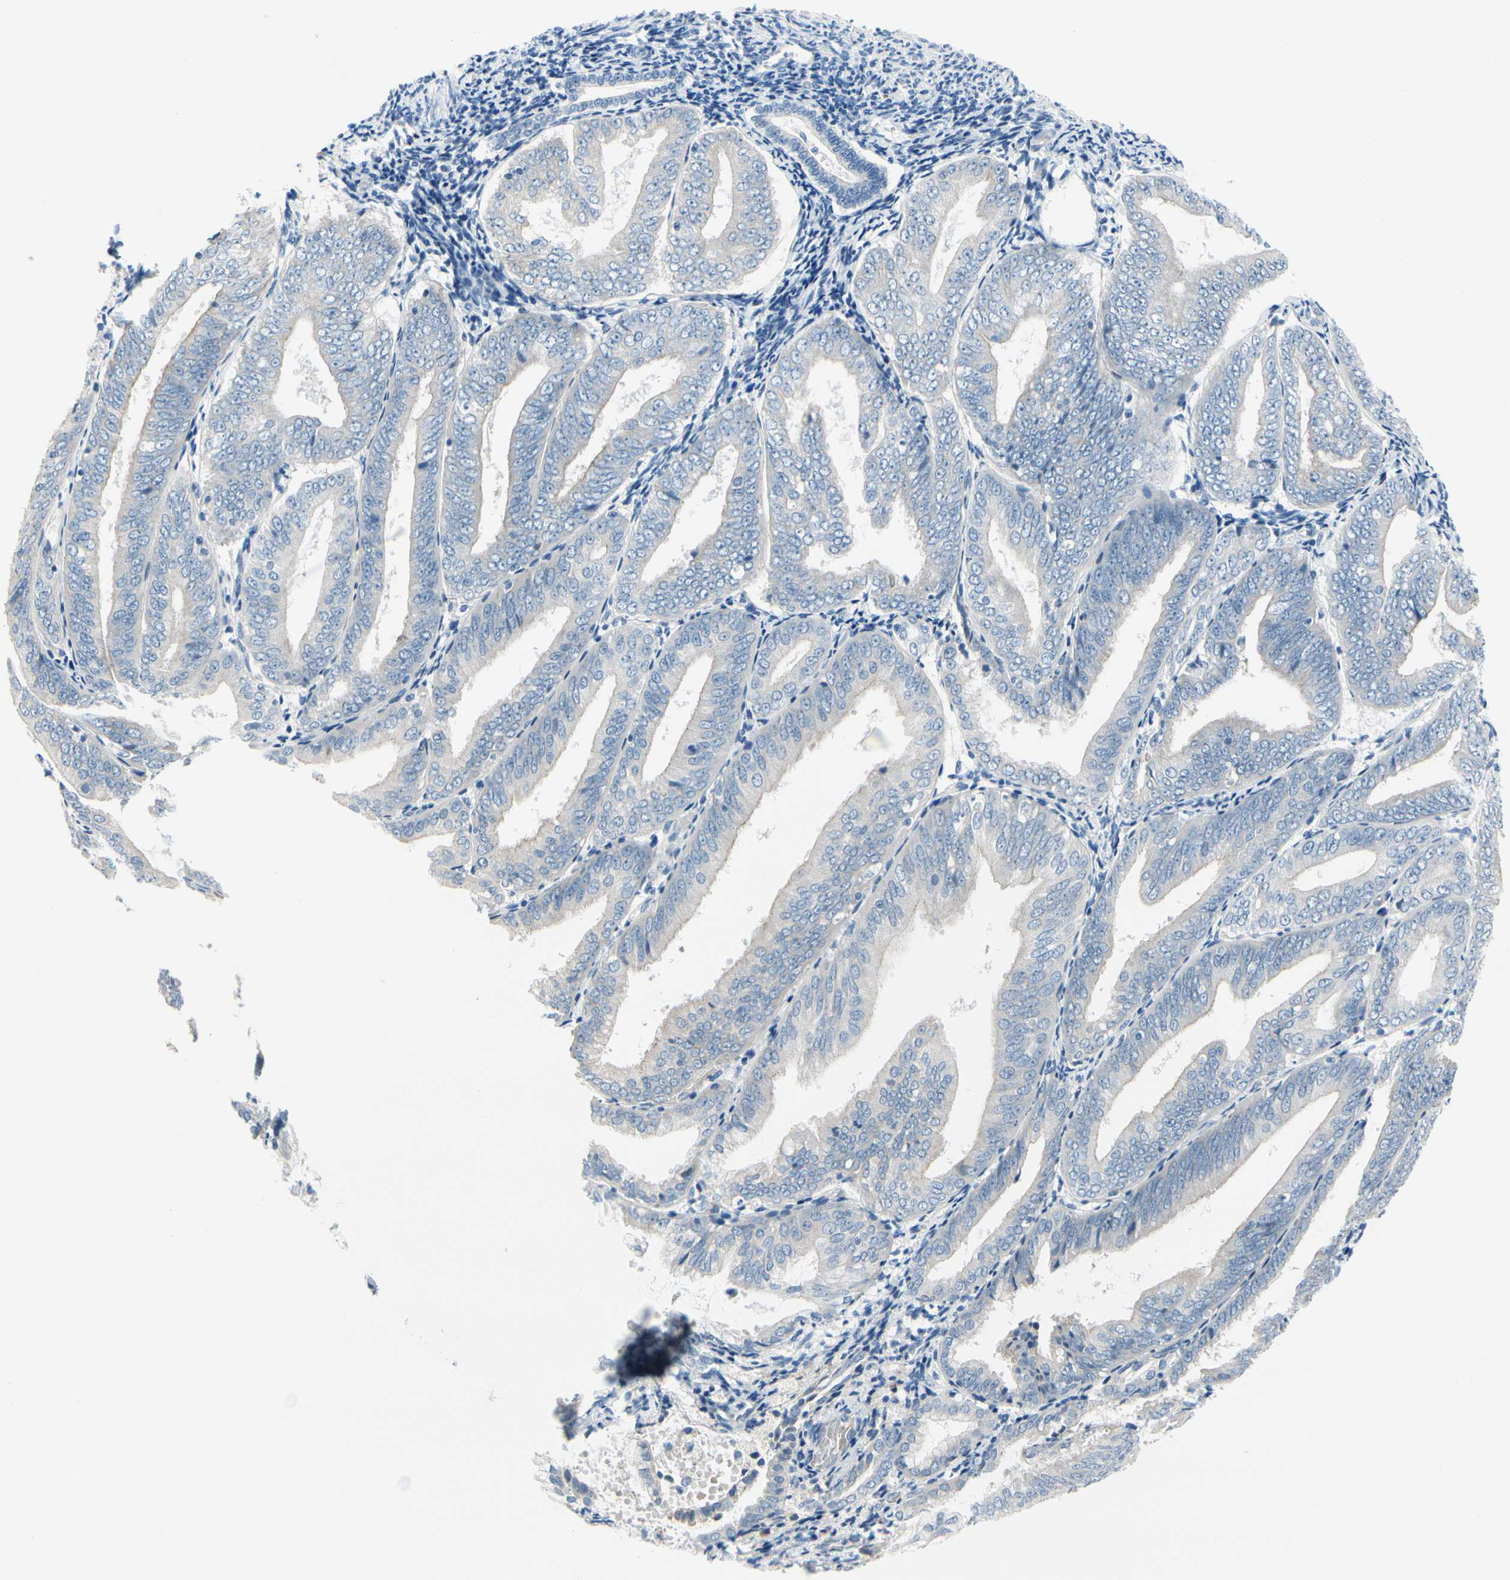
{"staining": {"intensity": "negative", "quantity": "none", "location": "none"}, "tissue": "endometrial cancer", "cell_type": "Tumor cells", "image_type": "cancer", "snomed": [{"axis": "morphology", "description": "Adenocarcinoma, NOS"}, {"axis": "topography", "description": "Endometrium"}], "caption": "Micrograph shows no significant protein staining in tumor cells of adenocarcinoma (endometrial).", "gene": "FCER2", "patient": {"sex": "female", "age": 63}}